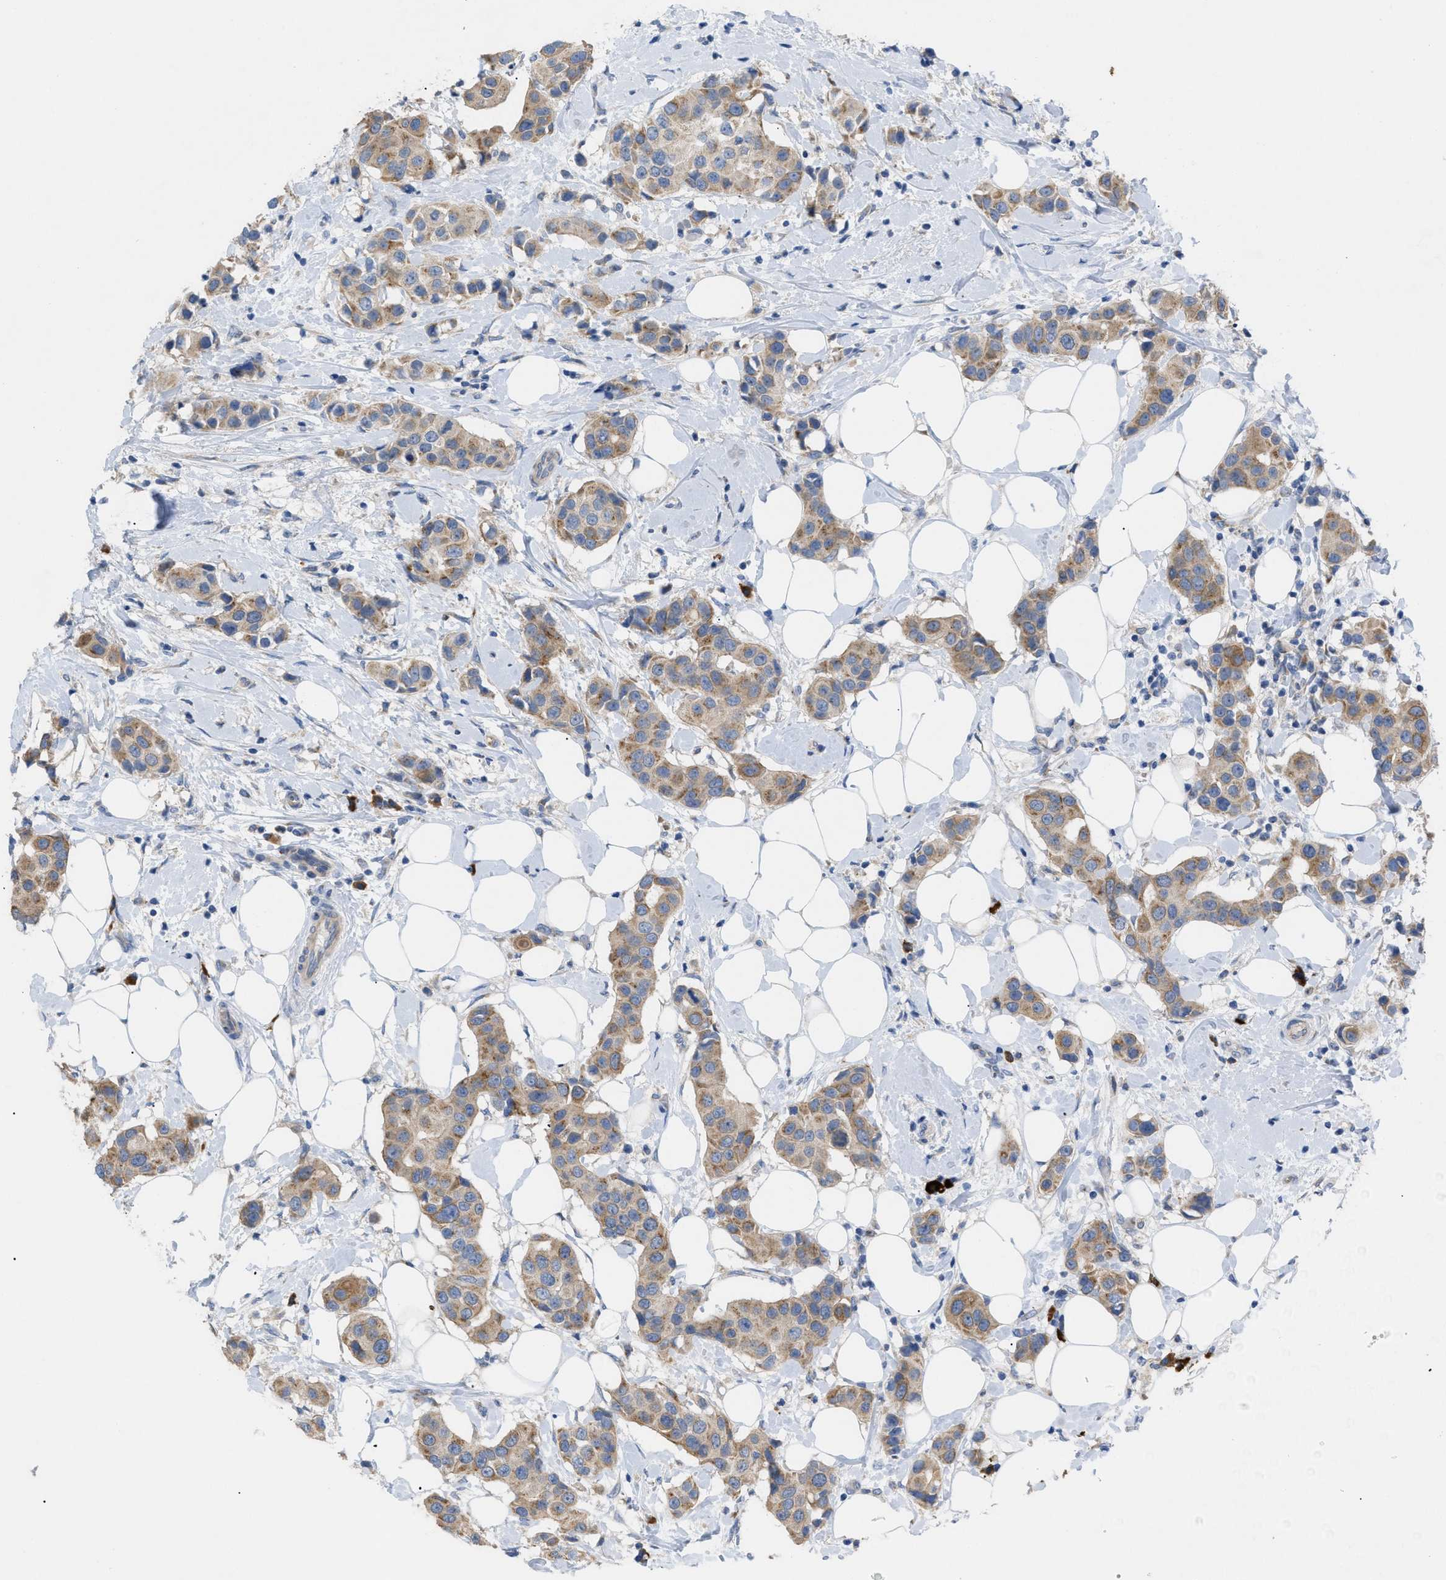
{"staining": {"intensity": "moderate", "quantity": ">75%", "location": "cytoplasmic/membranous"}, "tissue": "breast cancer", "cell_type": "Tumor cells", "image_type": "cancer", "snomed": [{"axis": "morphology", "description": "Normal tissue, NOS"}, {"axis": "morphology", "description": "Duct carcinoma"}, {"axis": "topography", "description": "Breast"}], "caption": "DAB immunohistochemical staining of human breast intraductal carcinoma demonstrates moderate cytoplasmic/membranous protein expression in about >75% of tumor cells. (DAB IHC with brightfield microscopy, high magnification).", "gene": "SLC50A1", "patient": {"sex": "female", "age": 39}}